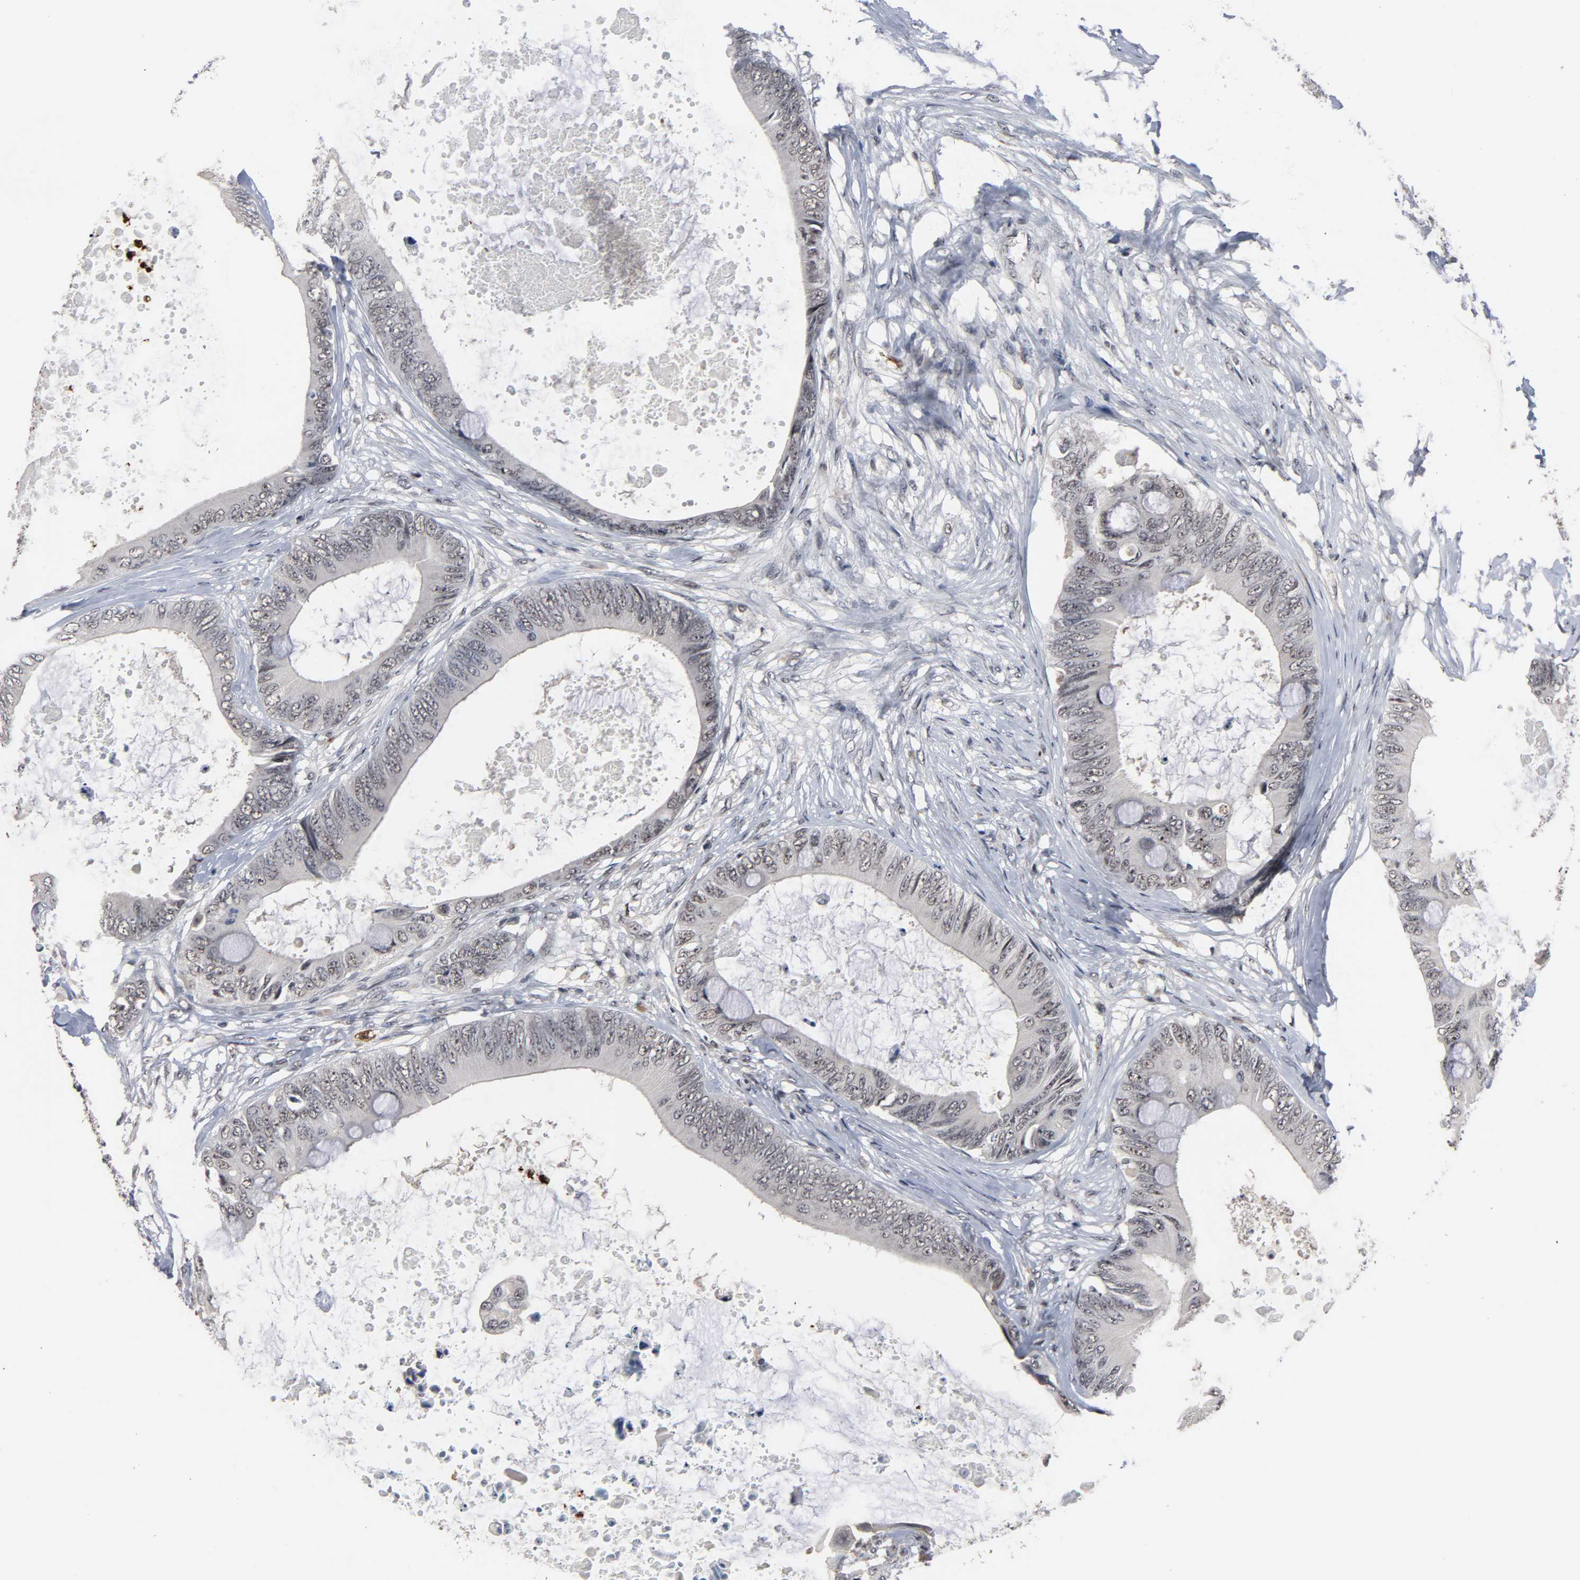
{"staining": {"intensity": "negative", "quantity": "none", "location": "none"}, "tissue": "colorectal cancer", "cell_type": "Tumor cells", "image_type": "cancer", "snomed": [{"axis": "morphology", "description": "Normal tissue, NOS"}, {"axis": "morphology", "description": "Adenocarcinoma, NOS"}, {"axis": "topography", "description": "Rectum"}, {"axis": "topography", "description": "Peripheral nerve tissue"}], "caption": "Micrograph shows no protein expression in tumor cells of colorectal cancer (adenocarcinoma) tissue. (Stains: DAB (3,3'-diaminobenzidine) immunohistochemistry (IHC) with hematoxylin counter stain, Microscopy: brightfield microscopy at high magnification).", "gene": "RTL5", "patient": {"sex": "female", "age": 77}}